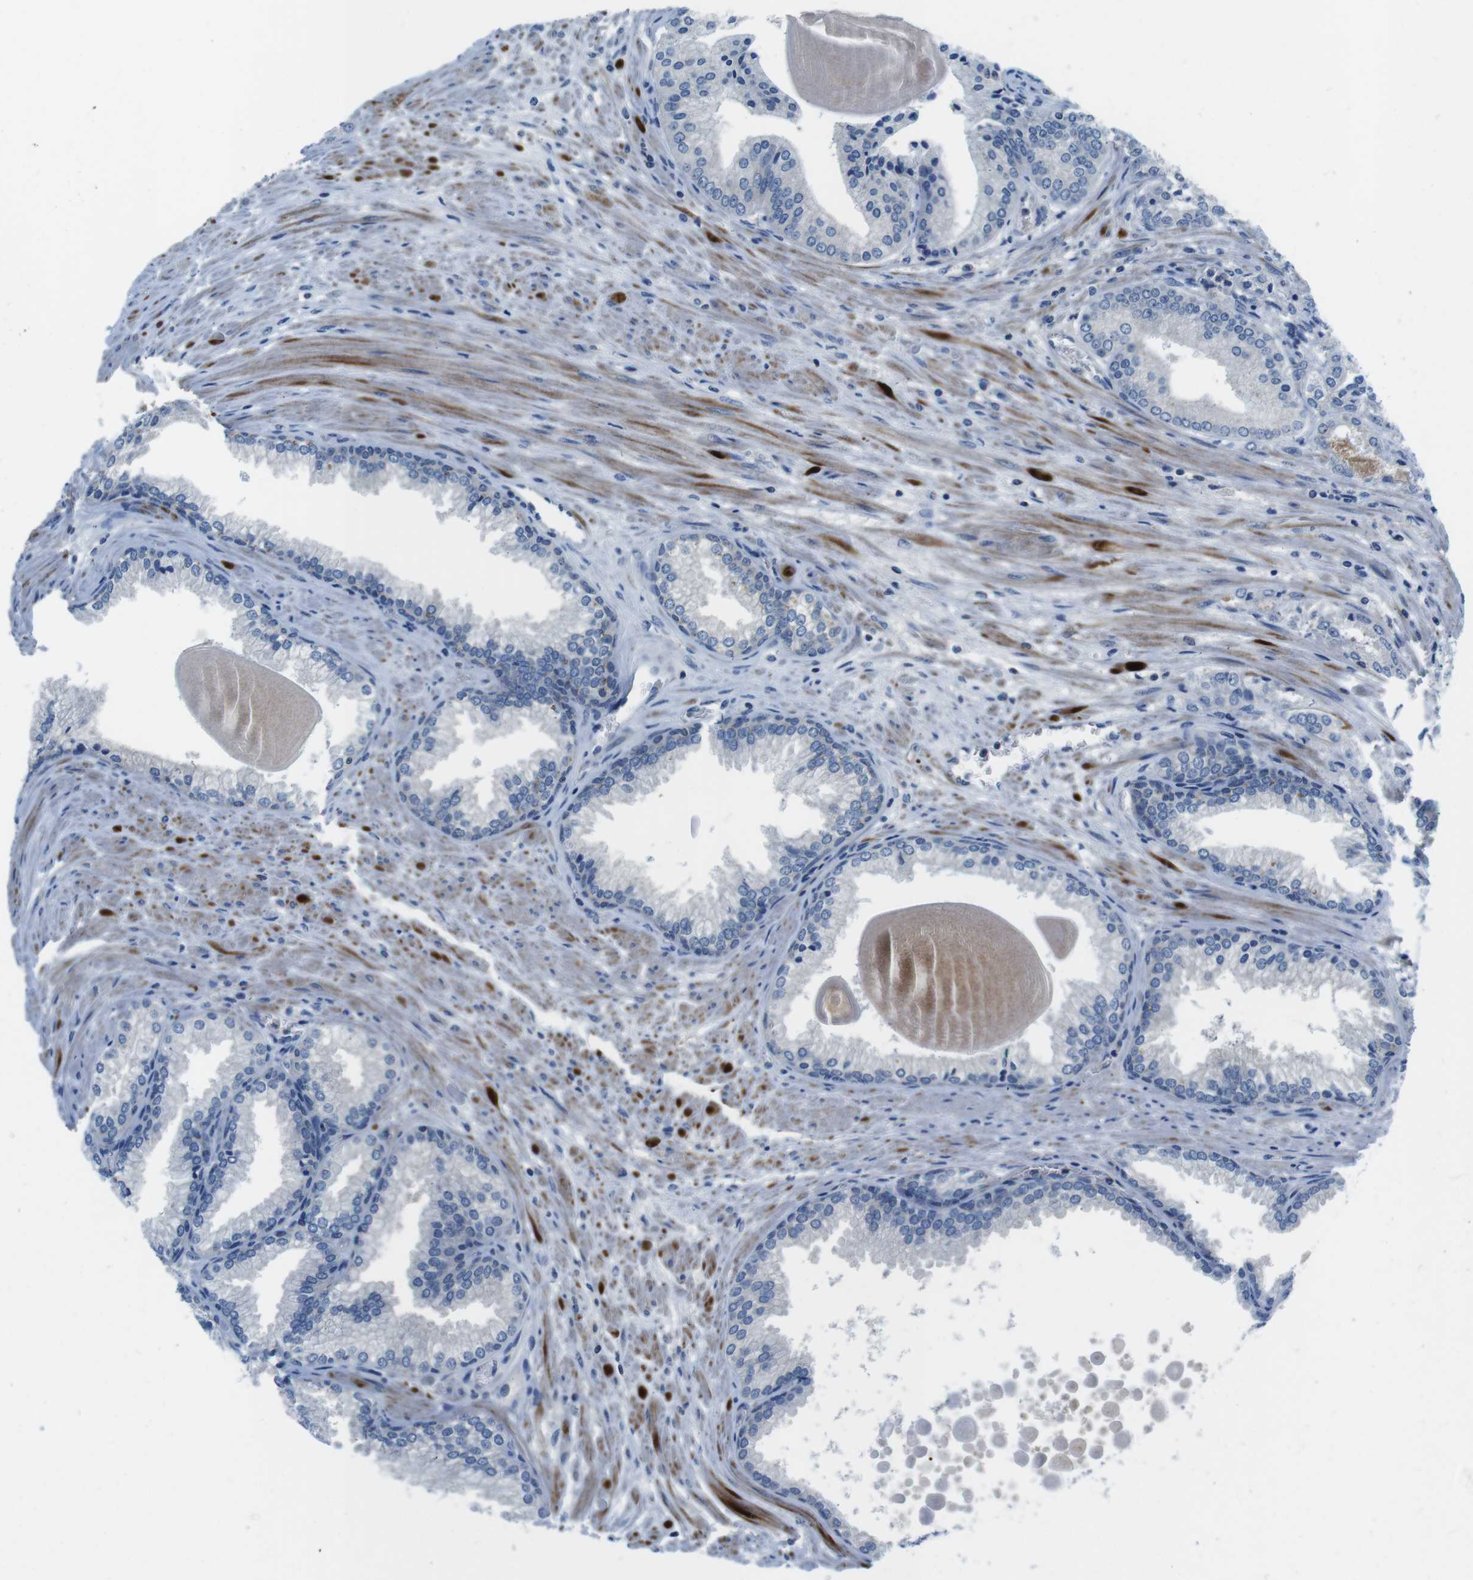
{"staining": {"intensity": "negative", "quantity": "none", "location": "none"}, "tissue": "prostate cancer", "cell_type": "Tumor cells", "image_type": "cancer", "snomed": [{"axis": "morphology", "description": "Adenocarcinoma, Low grade"}, {"axis": "topography", "description": "Prostate"}], "caption": "Micrograph shows no significant protein expression in tumor cells of adenocarcinoma (low-grade) (prostate).", "gene": "PIK3CD", "patient": {"sex": "male", "age": 59}}